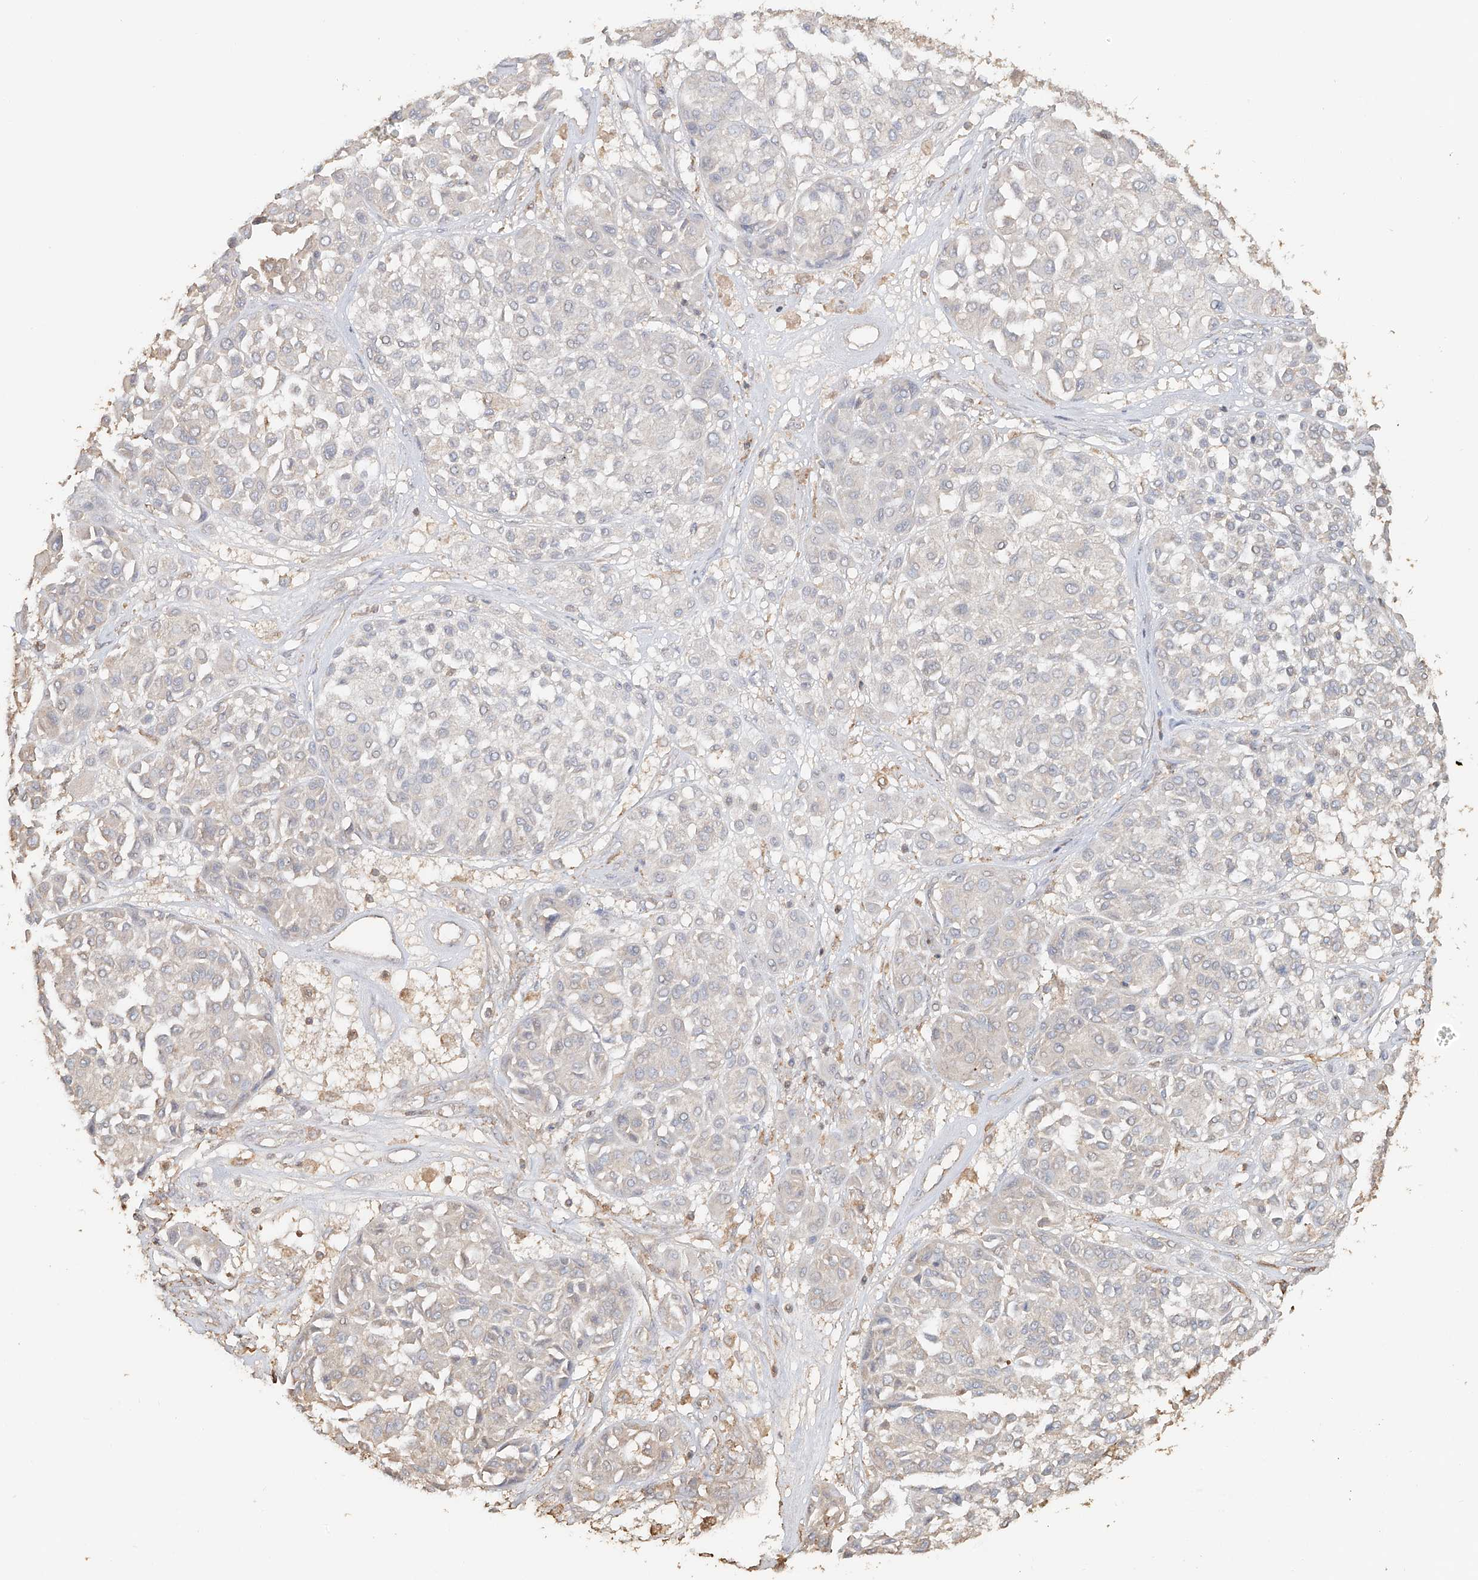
{"staining": {"intensity": "negative", "quantity": "none", "location": "none"}, "tissue": "melanoma", "cell_type": "Tumor cells", "image_type": "cancer", "snomed": [{"axis": "morphology", "description": "Malignant melanoma, Metastatic site"}, {"axis": "topography", "description": "Soft tissue"}], "caption": "This is an immunohistochemistry histopathology image of human melanoma. There is no positivity in tumor cells.", "gene": "NPHS1", "patient": {"sex": "male", "age": 41}}